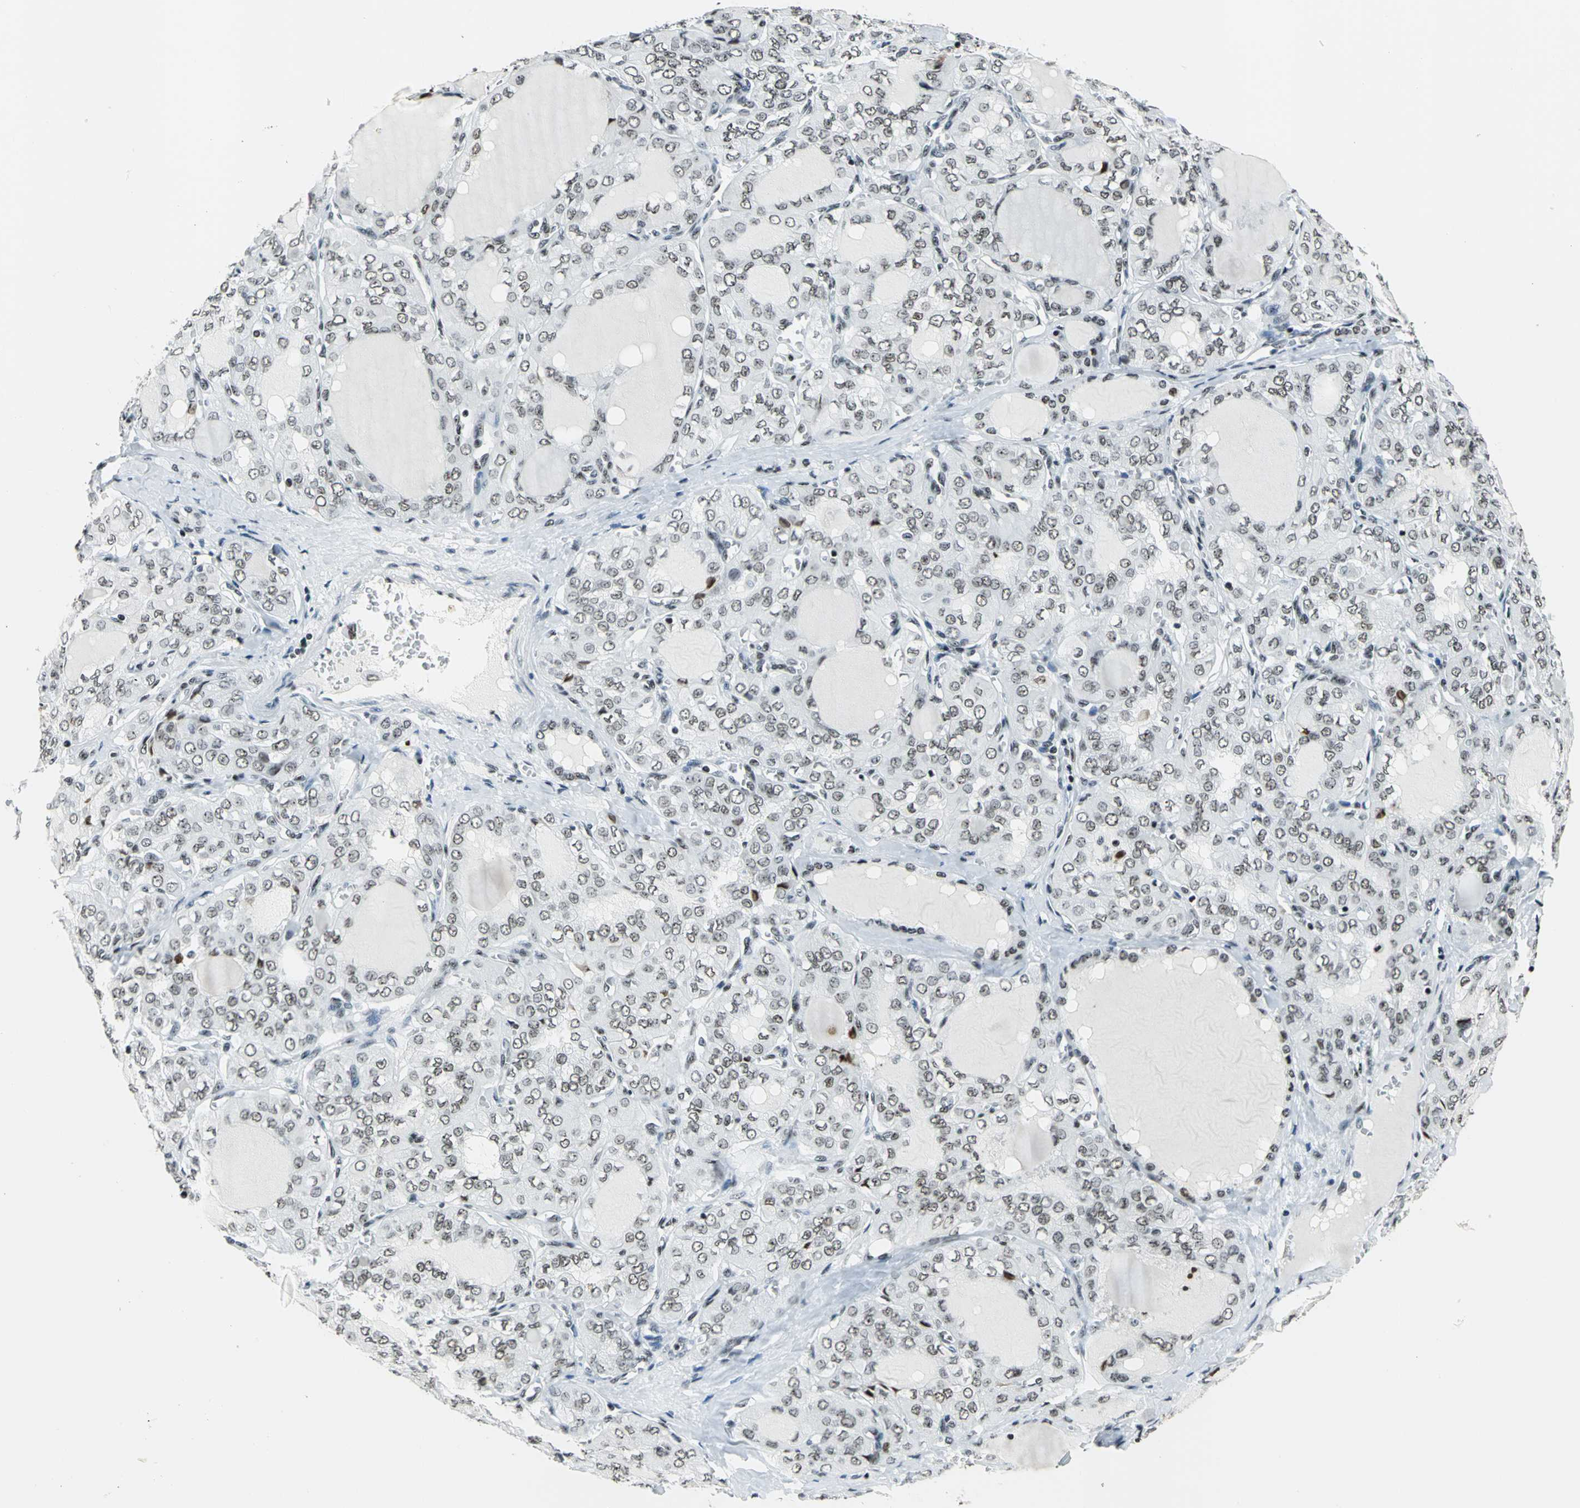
{"staining": {"intensity": "negative", "quantity": "none", "location": "none"}, "tissue": "thyroid cancer", "cell_type": "Tumor cells", "image_type": "cancer", "snomed": [{"axis": "morphology", "description": "Papillary adenocarcinoma, NOS"}, {"axis": "topography", "description": "Thyroid gland"}], "caption": "Immunohistochemistry (IHC) of human papillary adenocarcinoma (thyroid) reveals no positivity in tumor cells.", "gene": "UBTF", "patient": {"sex": "male", "age": 20}}